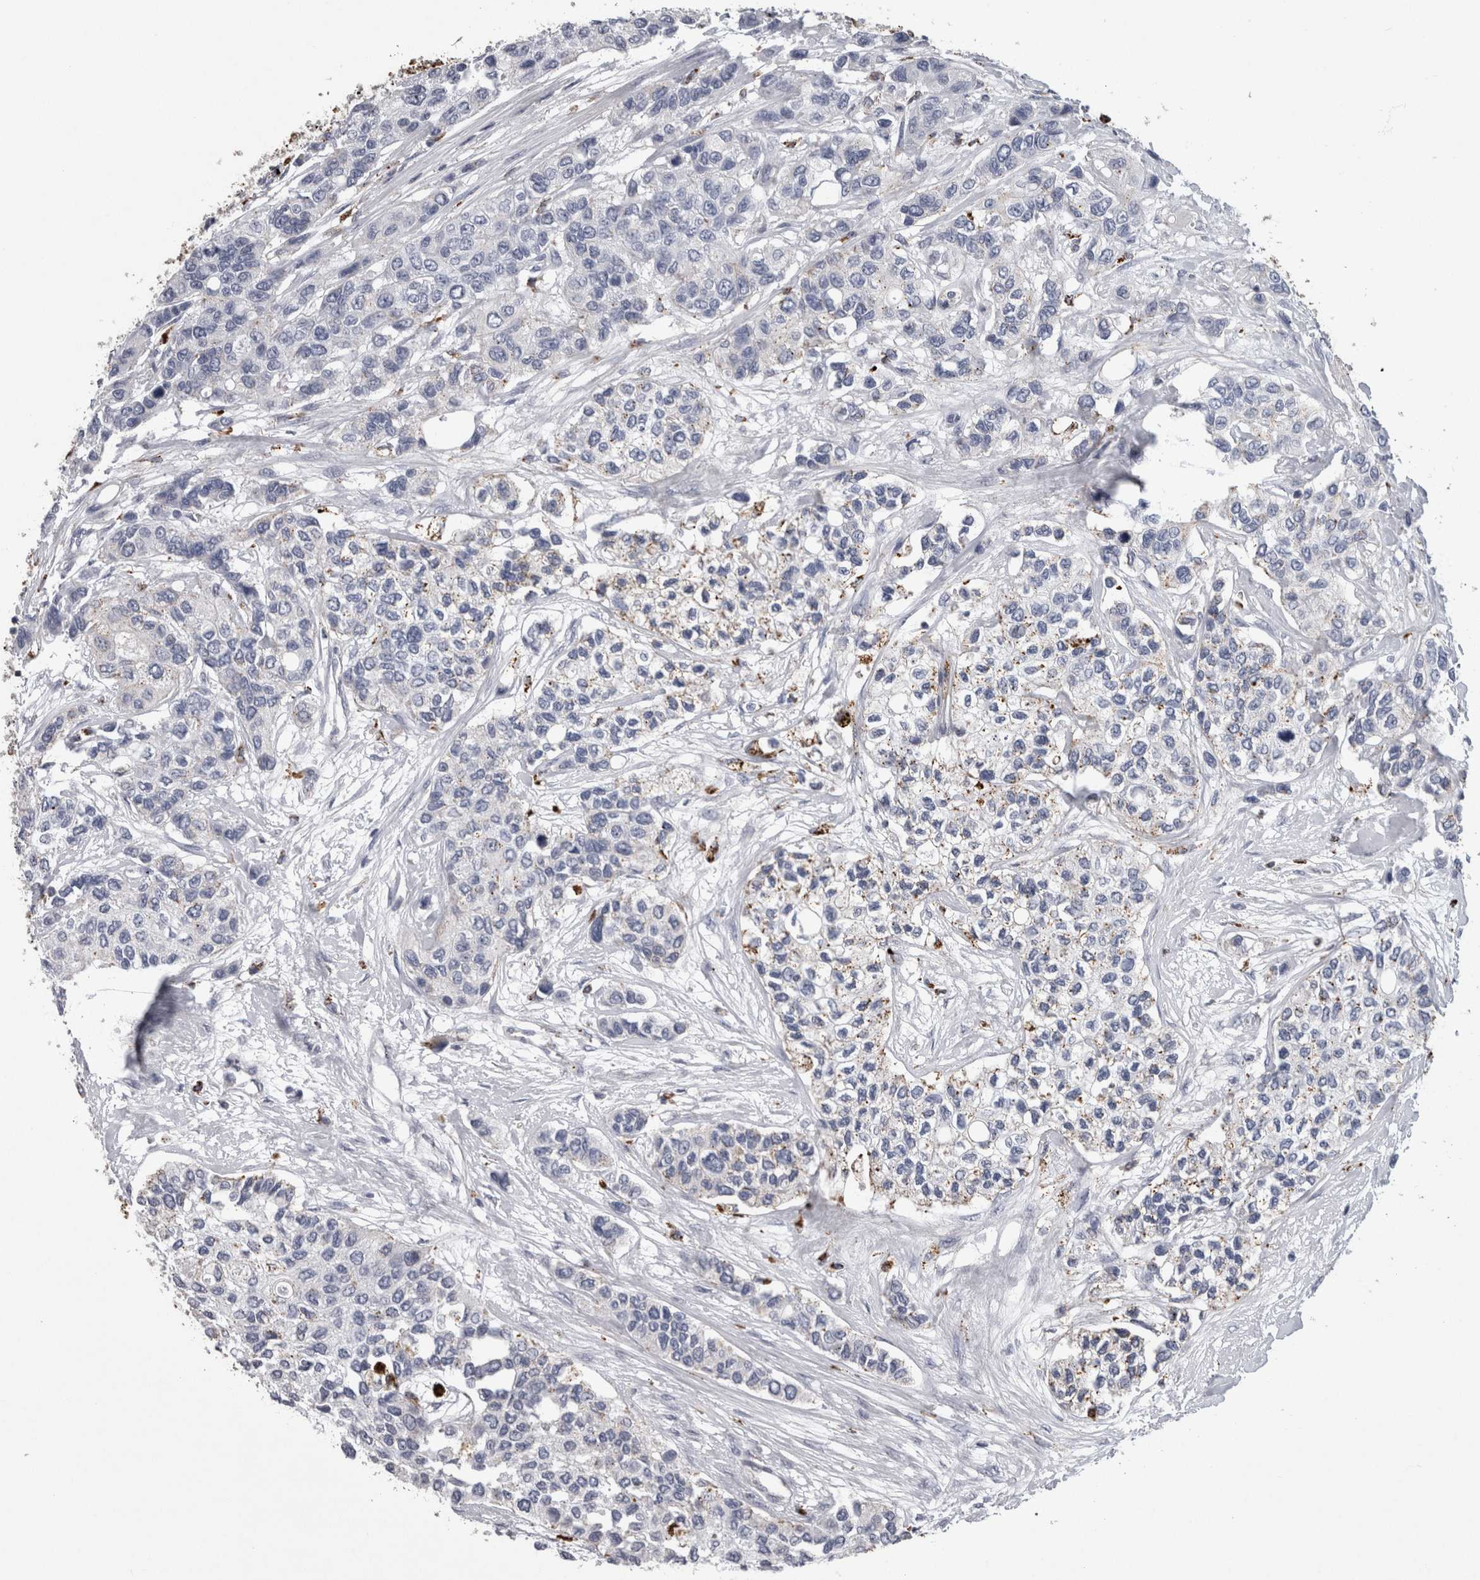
{"staining": {"intensity": "negative", "quantity": "none", "location": "none"}, "tissue": "urothelial cancer", "cell_type": "Tumor cells", "image_type": "cancer", "snomed": [{"axis": "morphology", "description": "Urothelial carcinoma, High grade"}, {"axis": "topography", "description": "Urinary bladder"}], "caption": "Tumor cells are negative for protein expression in human urothelial cancer. (DAB IHC with hematoxylin counter stain).", "gene": "DPP7", "patient": {"sex": "female", "age": 56}}